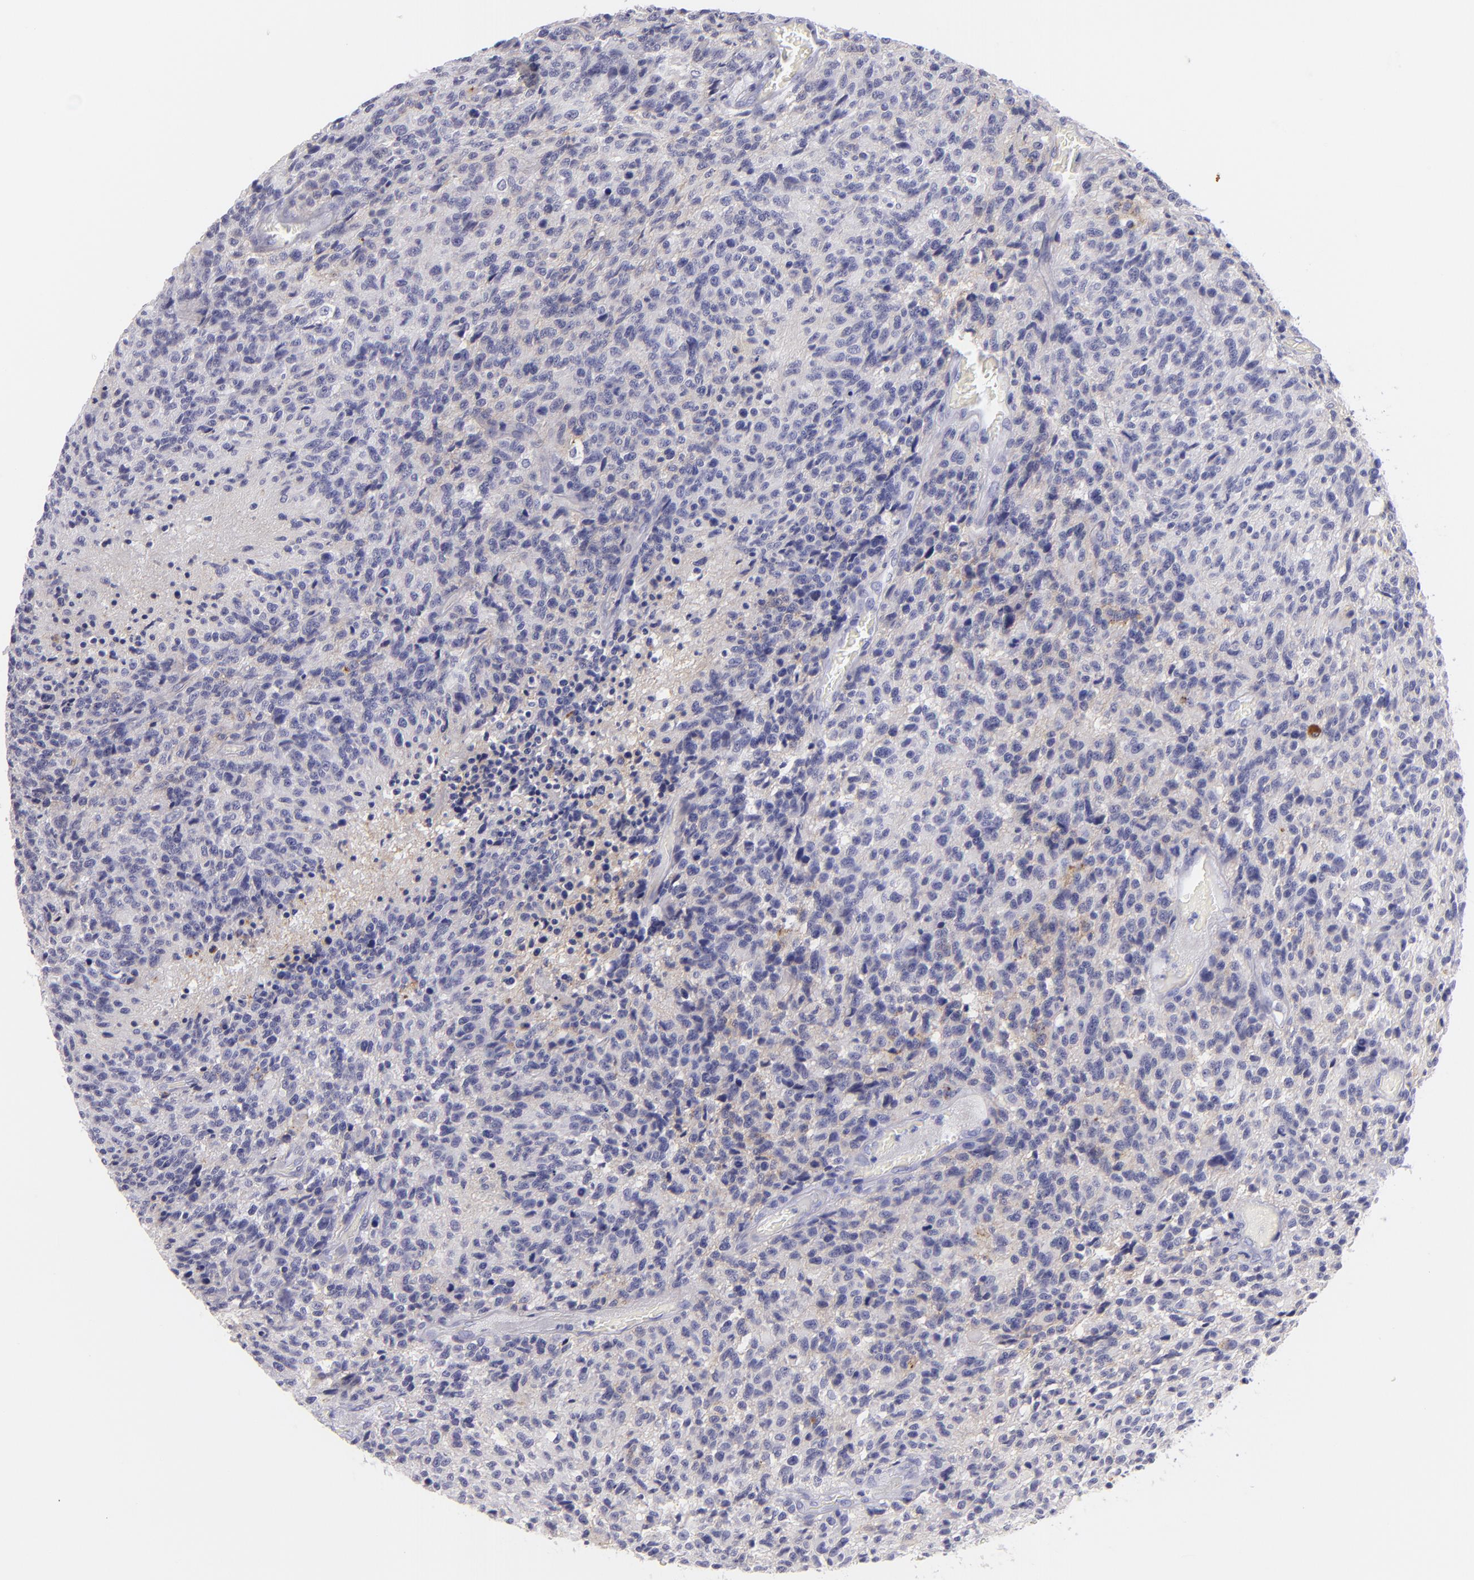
{"staining": {"intensity": "negative", "quantity": "none", "location": "none"}, "tissue": "glioma", "cell_type": "Tumor cells", "image_type": "cancer", "snomed": [{"axis": "morphology", "description": "Glioma, malignant, High grade"}, {"axis": "topography", "description": "Brain"}], "caption": "This micrograph is of glioma stained with immunohistochemistry to label a protein in brown with the nuclei are counter-stained blue. There is no expression in tumor cells.", "gene": "CD82", "patient": {"sex": "male", "age": 36}}